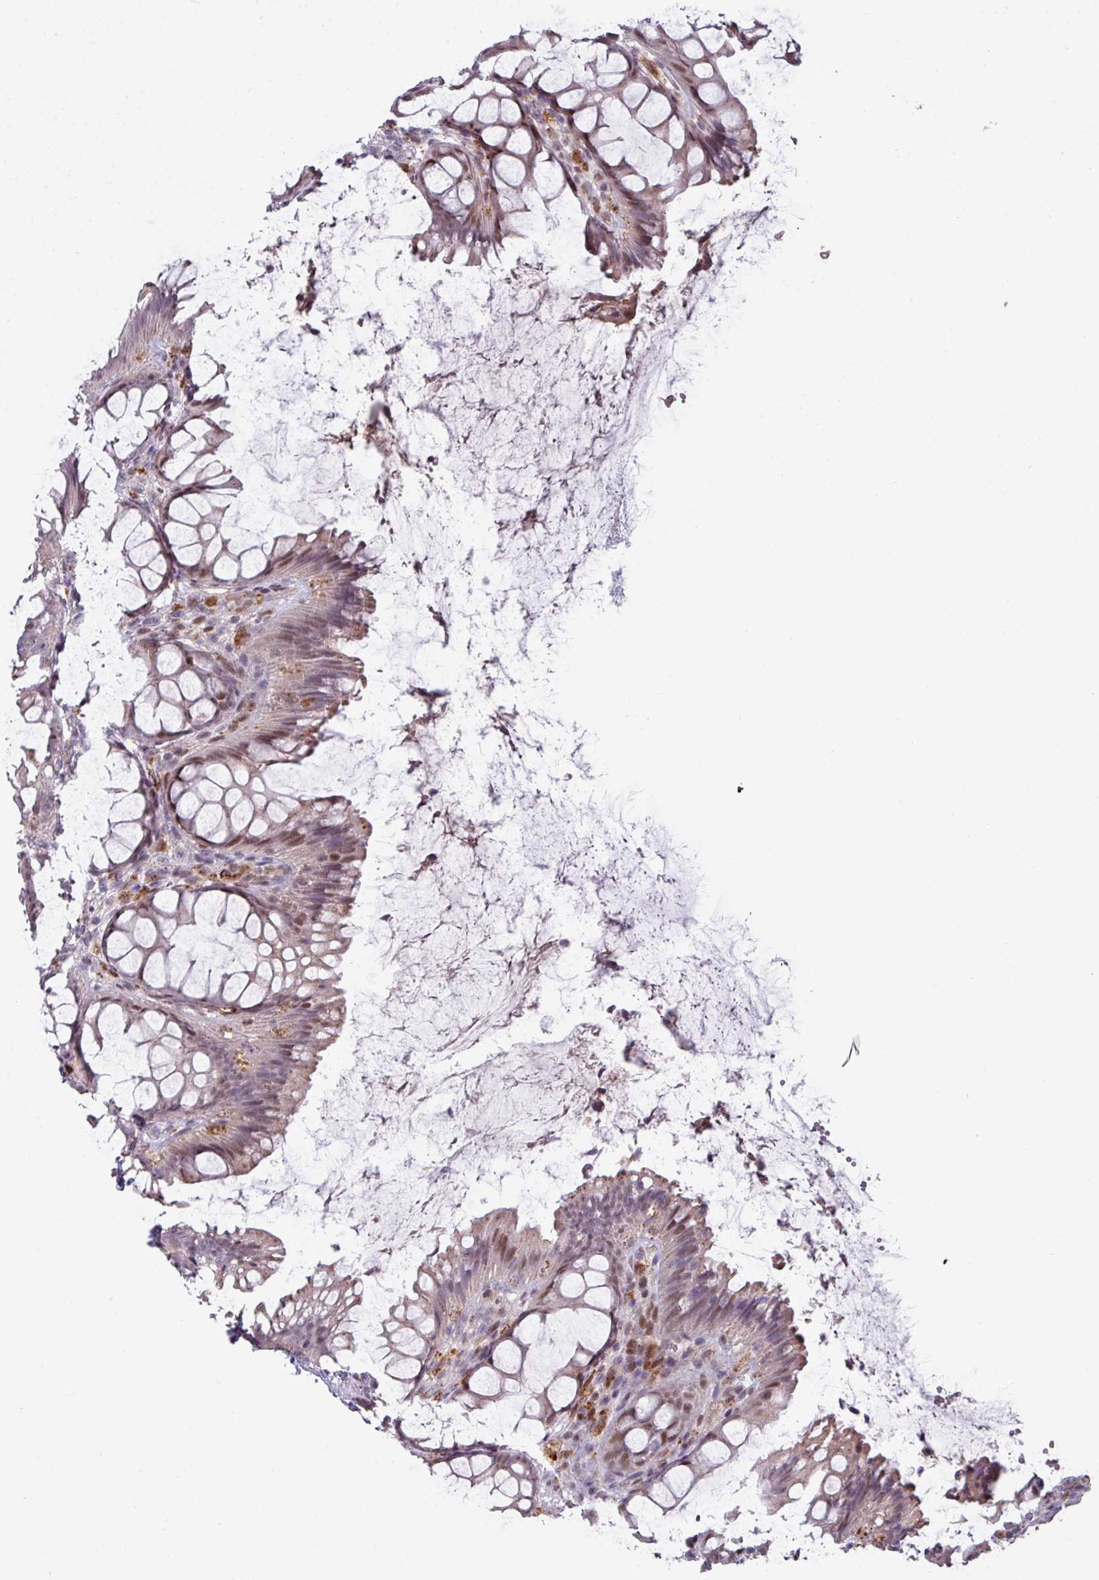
{"staining": {"intensity": "moderate", "quantity": ">75%", "location": "cytoplasmic/membranous,nuclear"}, "tissue": "rectum", "cell_type": "Glandular cells", "image_type": "normal", "snomed": [{"axis": "morphology", "description": "Normal tissue, NOS"}, {"axis": "topography", "description": "Rectum"}], "caption": "Immunohistochemistry image of normal rectum: rectum stained using immunohistochemistry (IHC) reveals medium levels of moderate protein expression localized specifically in the cytoplasmic/membranous,nuclear of glandular cells, appearing as a cytoplasmic/membranous,nuclear brown color.", "gene": "SWSAP1", "patient": {"sex": "female", "age": 67}}